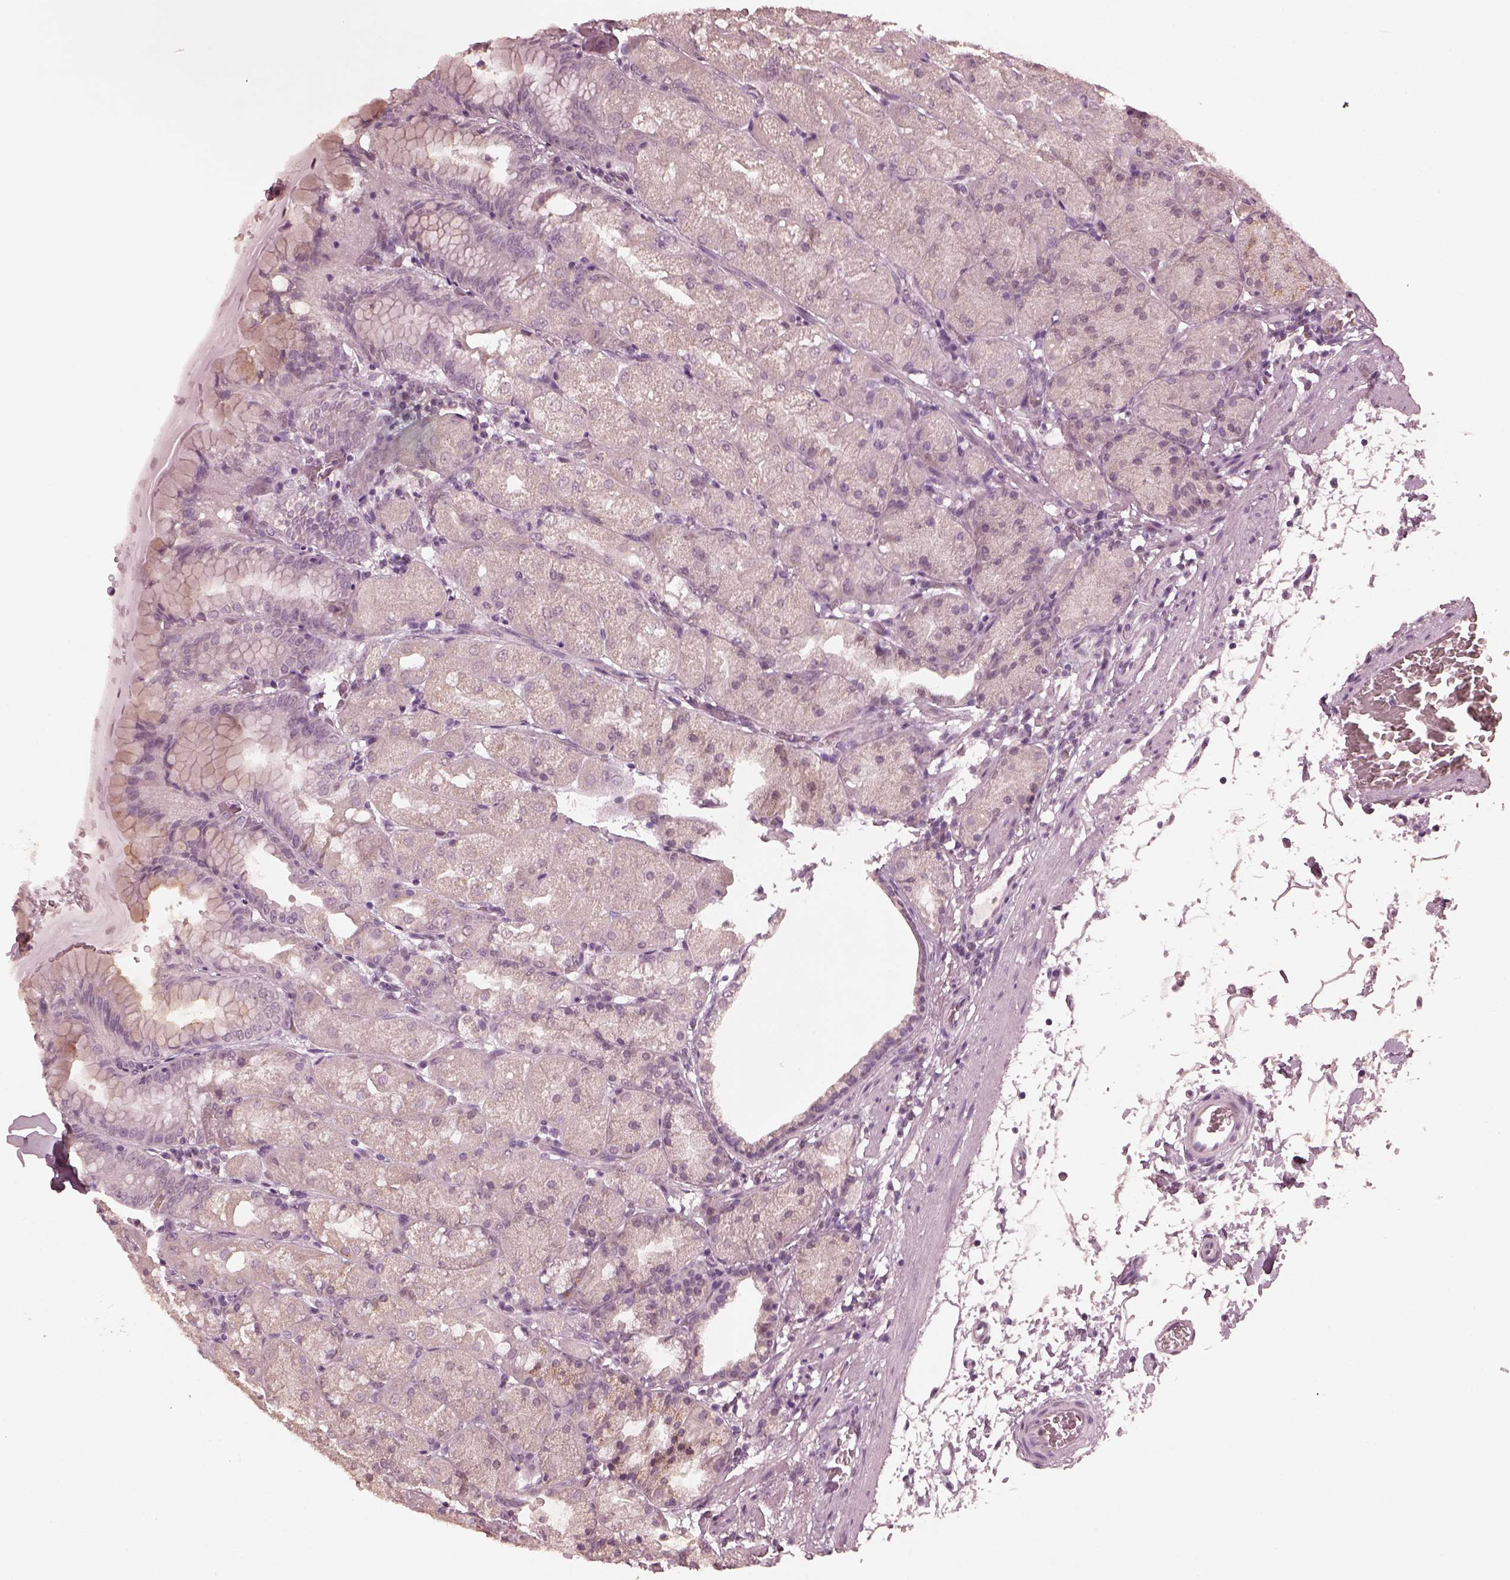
{"staining": {"intensity": "negative", "quantity": "none", "location": "none"}, "tissue": "stomach", "cell_type": "Glandular cells", "image_type": "normal", "snomed": [{"axis": "morphology", "description": "Normal tissue, NOS"}, {"axis": "topography", "description": "Stomach, upper"}, {"axis": "topography", "description": "Stomach"}, {"axis": "topography", "description": "Stomach, lower"}], "caption": "This is a histopathology image of immunohistochemistry staining of normal stomach, which shows no staining in glandular cells. The staining was performed using DAB to visualize the protein expression in brown, while the nuclei were stained in blue with hematoxylin (Magnification: 20x).", "gene": "KRT79", "patient": {"sex": "male", "age": 62}}